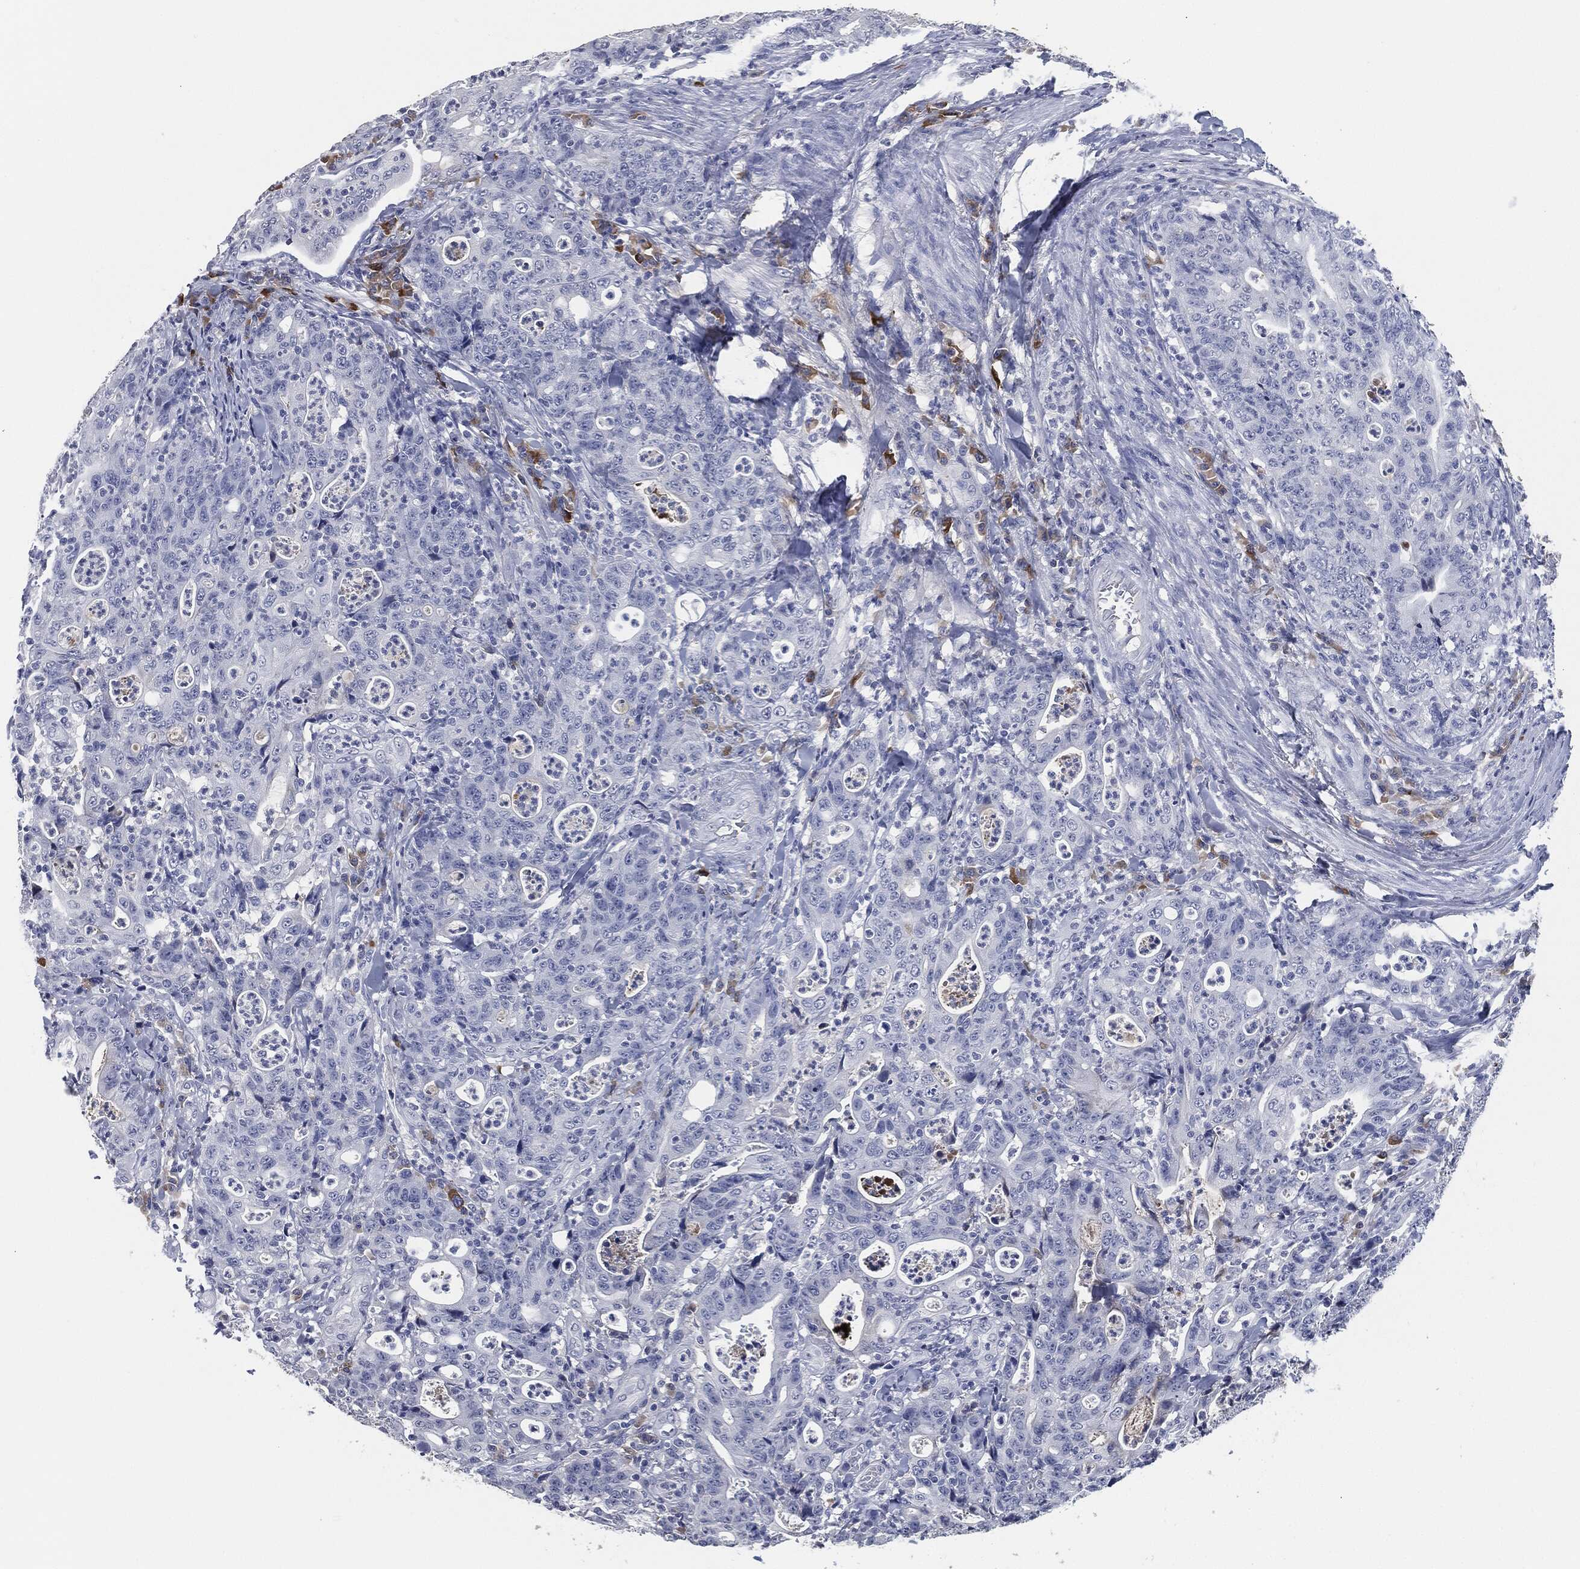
{"staining": {"intensity": "negative", "quantity": "none", "location": "none"}, "tissue": "colorectal cancer", "cell_type": "Tumor cells", "image_type": "cancer", "snomed": [{"axis": "morphology", "description": "Adenocarcinoma, NOS"}, {"axis": "topography", "description": "Colon"}], "caption": "Immunohistochemistry histopathology image of neoplastic tissue: human colorectal cancer stained with DAB exhibits no significant protein positivity in tumor cells. The staining was performed using DAB (3,3'-diaminobenzidine) to visualize the protein expression in brown, while the nuclei were stained in blue with hematoxylin (Magnification: 20x).", "gene": "SIGLEC7", "patient": {"sex": "male", "age": 70}}